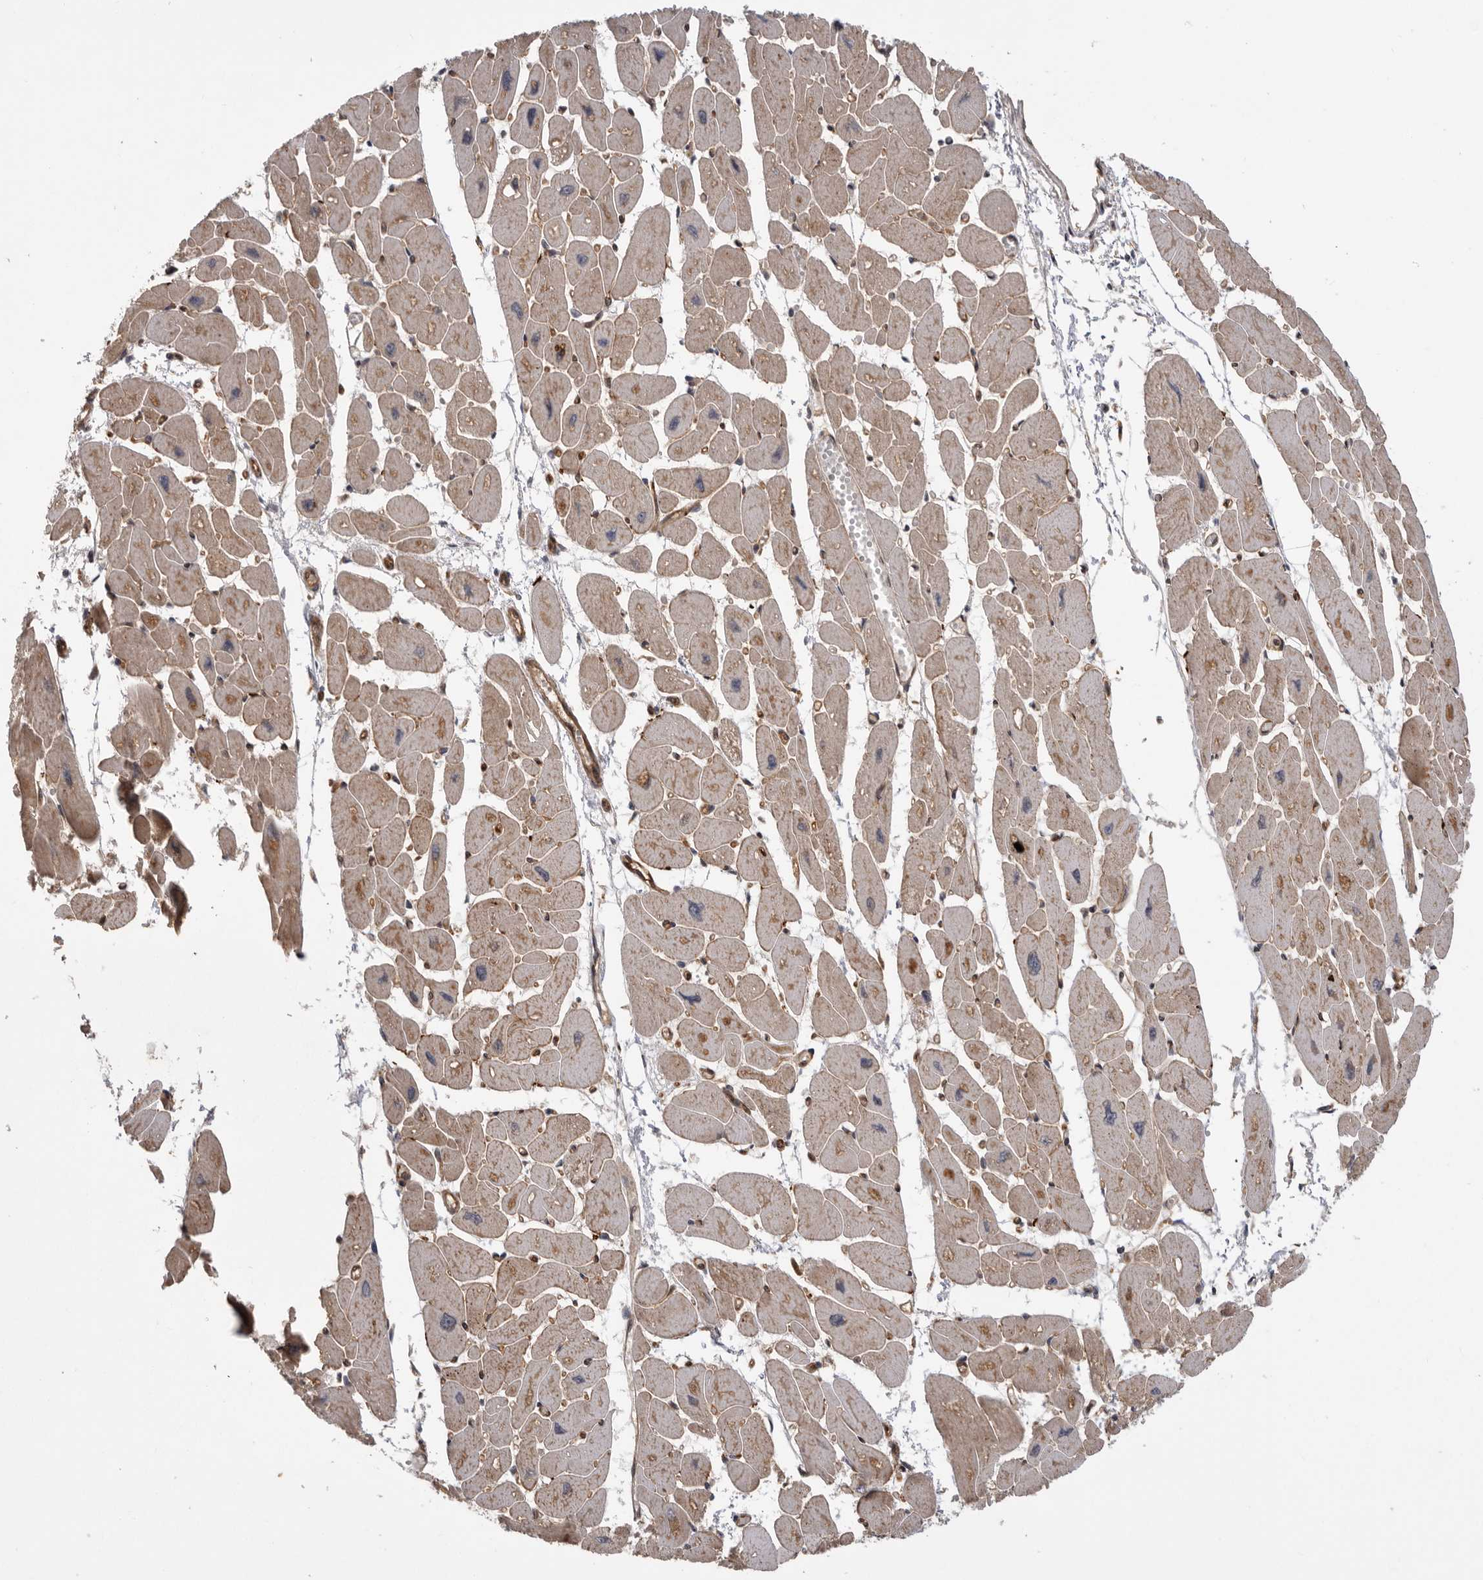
{"staining": {"intensity": "moderate", "quantity": ">75%", "location": "cytoplasmic/membranous,nuclear"}, "tissue": "heart muscle", "cell_type": "Cardiomyocytes", "image_type": "normal", "snomed": [{"axis": "morphology", "description": "Normal tissue, NOS"}, {"axis": "topography", "description": "Heart"}], "caption": "The histopathology image exhibits staining of unremarkable heart muscle, revealing moderate cytoplasmic/membranous,nuclear protein positivity (brown color) within cardiomyocytes.", "gene": "DHDDS", "patient": {"sex": "female", "age": 54}}